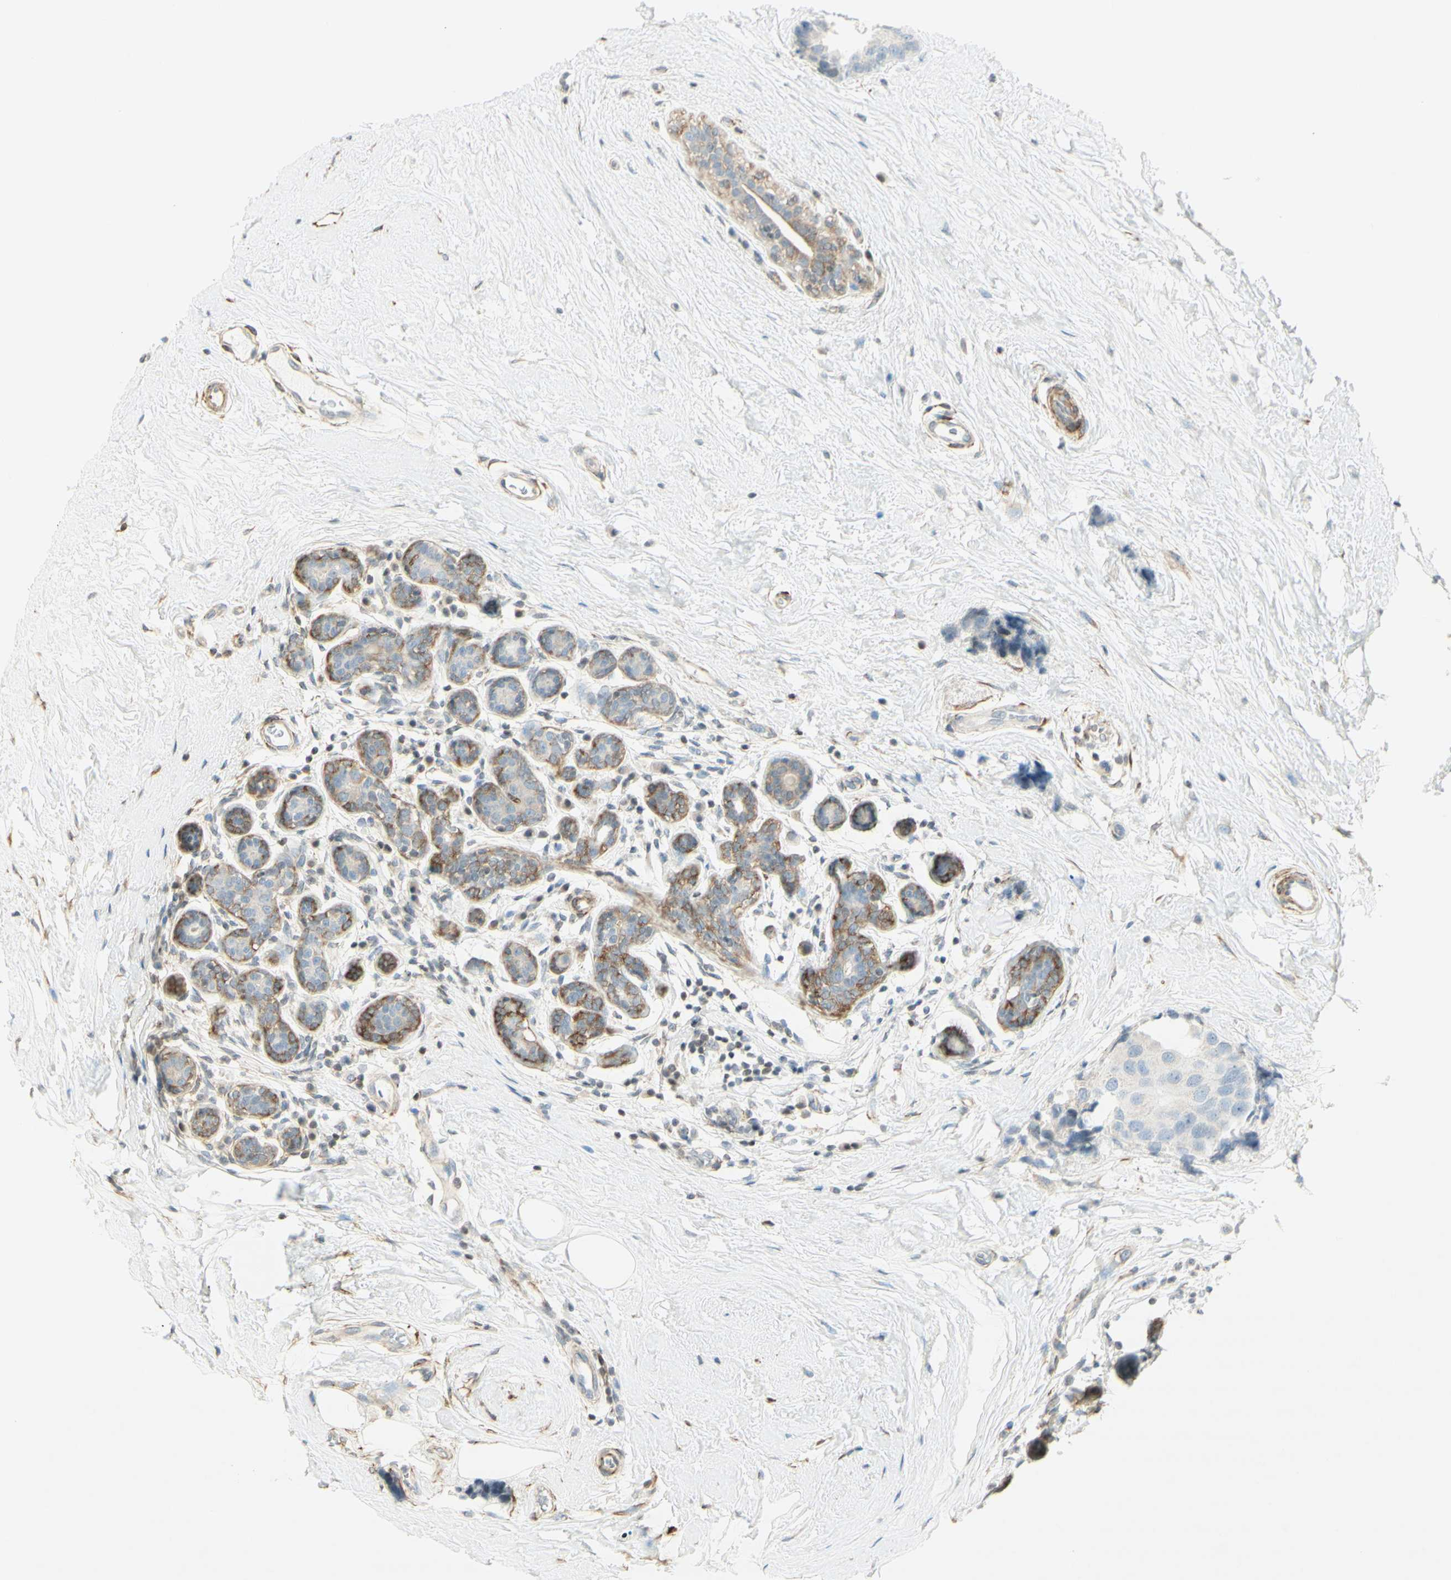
{"staining": {"intensity": "negative", "quantity": "none", "location": "none"}, "tissue": "breast cancer", "cell_type": "Tumor cells", "image_type": "cancer", "snomed": [{"axis": "morphology", "description": "Normal tissue, NOS"}, {"axis": "morphology", "description": "Duct carcinoma"}, {"axis": "topography", "description": "Breast"}], "caption": "Tumor cells are negative for protein expression in human breast intraductal carcinoma.", "gene": "MAP1B", "patient": {"sex": "female", "age": 39}}